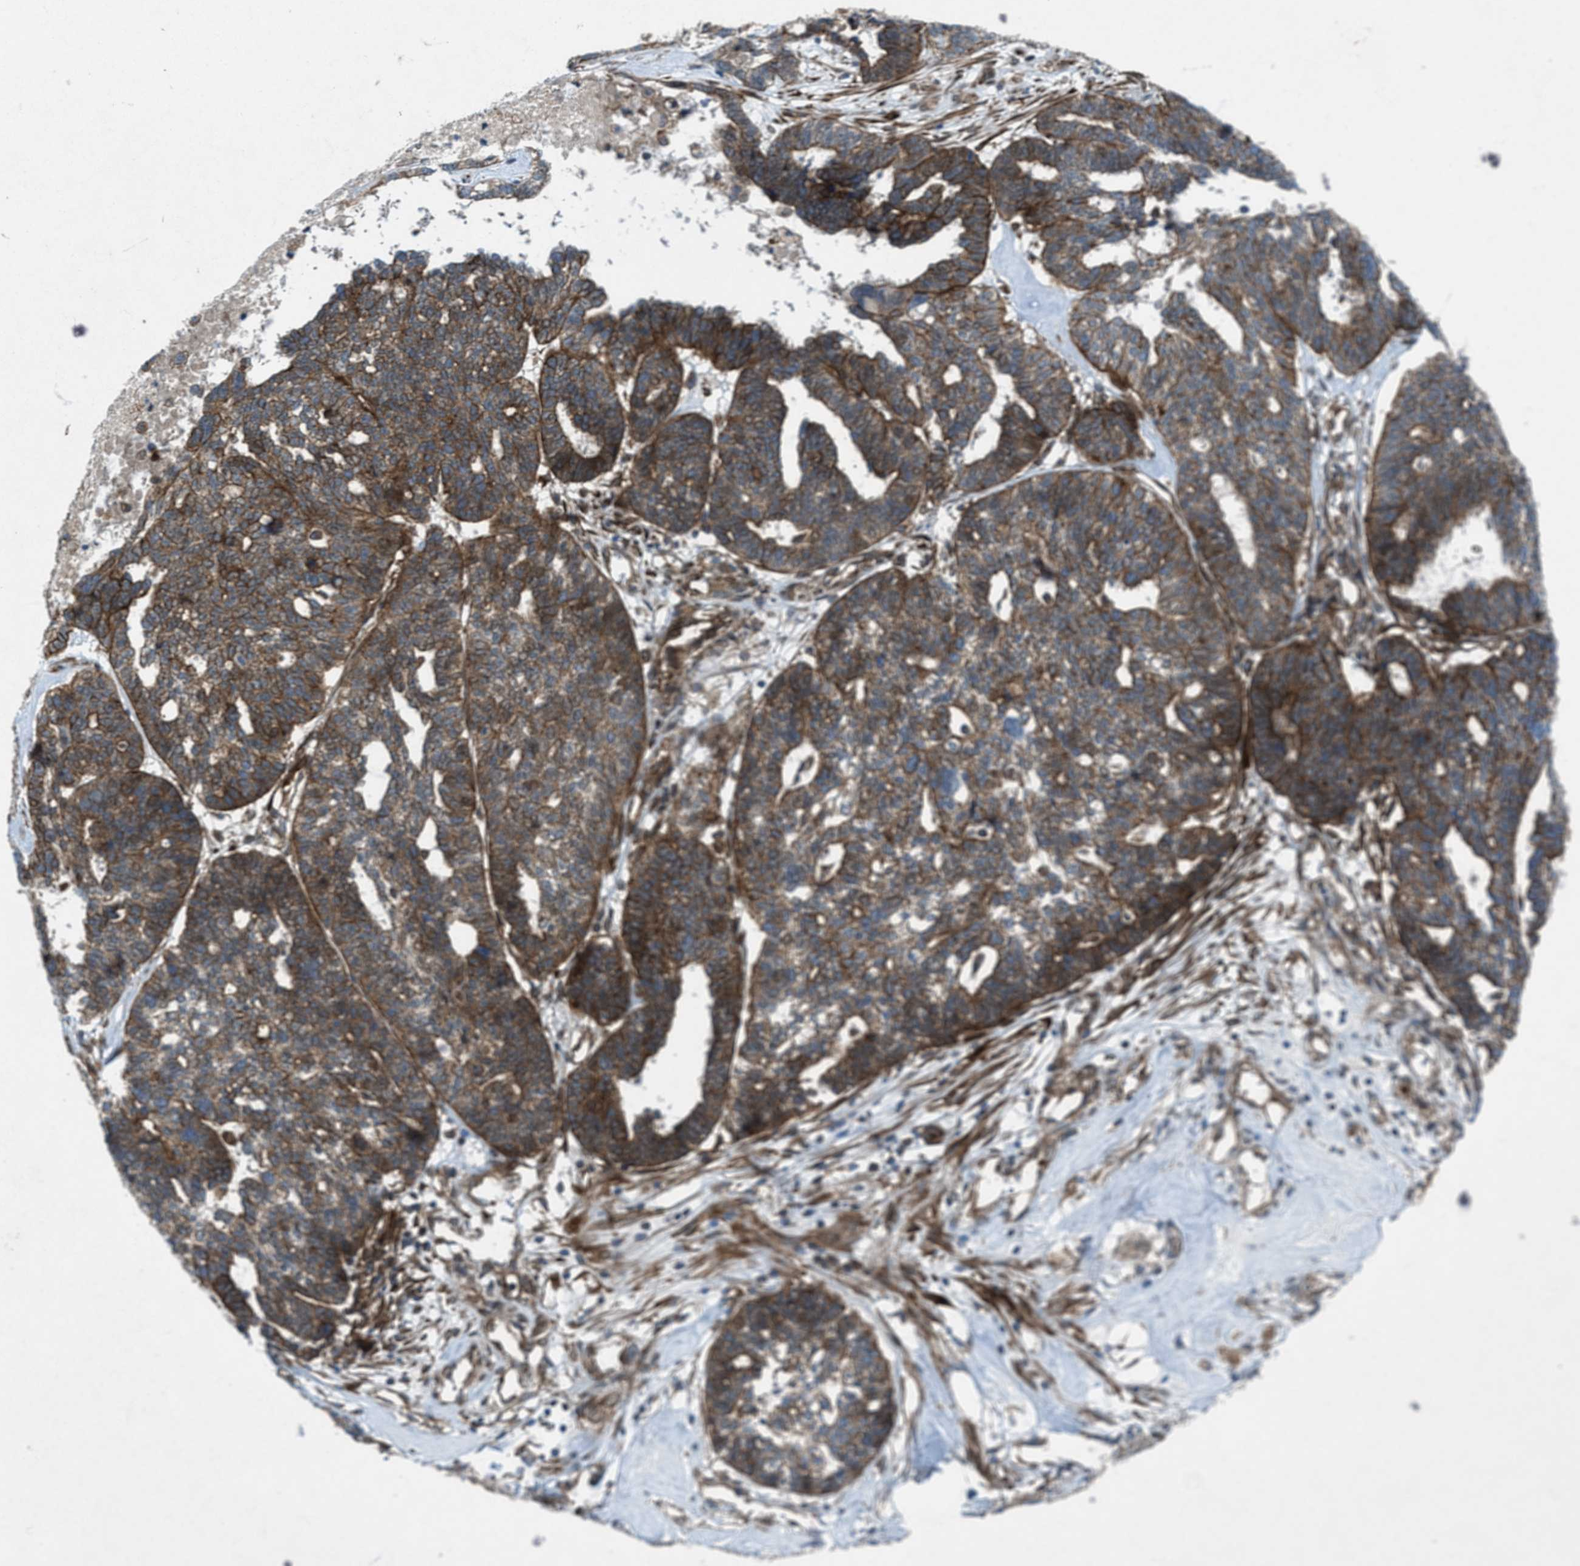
{"staining": {"intensity": "strong", "quantity": ">75%", "location": "cytoplasmic/membranous"}, "tissue": "ovarian cancer", "cell_type": "Tumor cells", "image_type": "cancer", "snomed": [{"axis": "morphology", "description": "Cystadenocarcinoma, serous, NOS"}, {"axis": "topography", "description": "Ovary"}], "caption": "Immunohistochemical staining of human serous cystadenocarcinoma (ovarian) demonstrates high levels of strong cytoplasmic/membranous staining in about >75% of tumor cells. The staining is performed using DAB brown chromogen to label protein expression. The nuclei are counter-stained blue using hematoxylin.", "gene": "URGCP", "patient": {"sex": "female", "age": 59}}